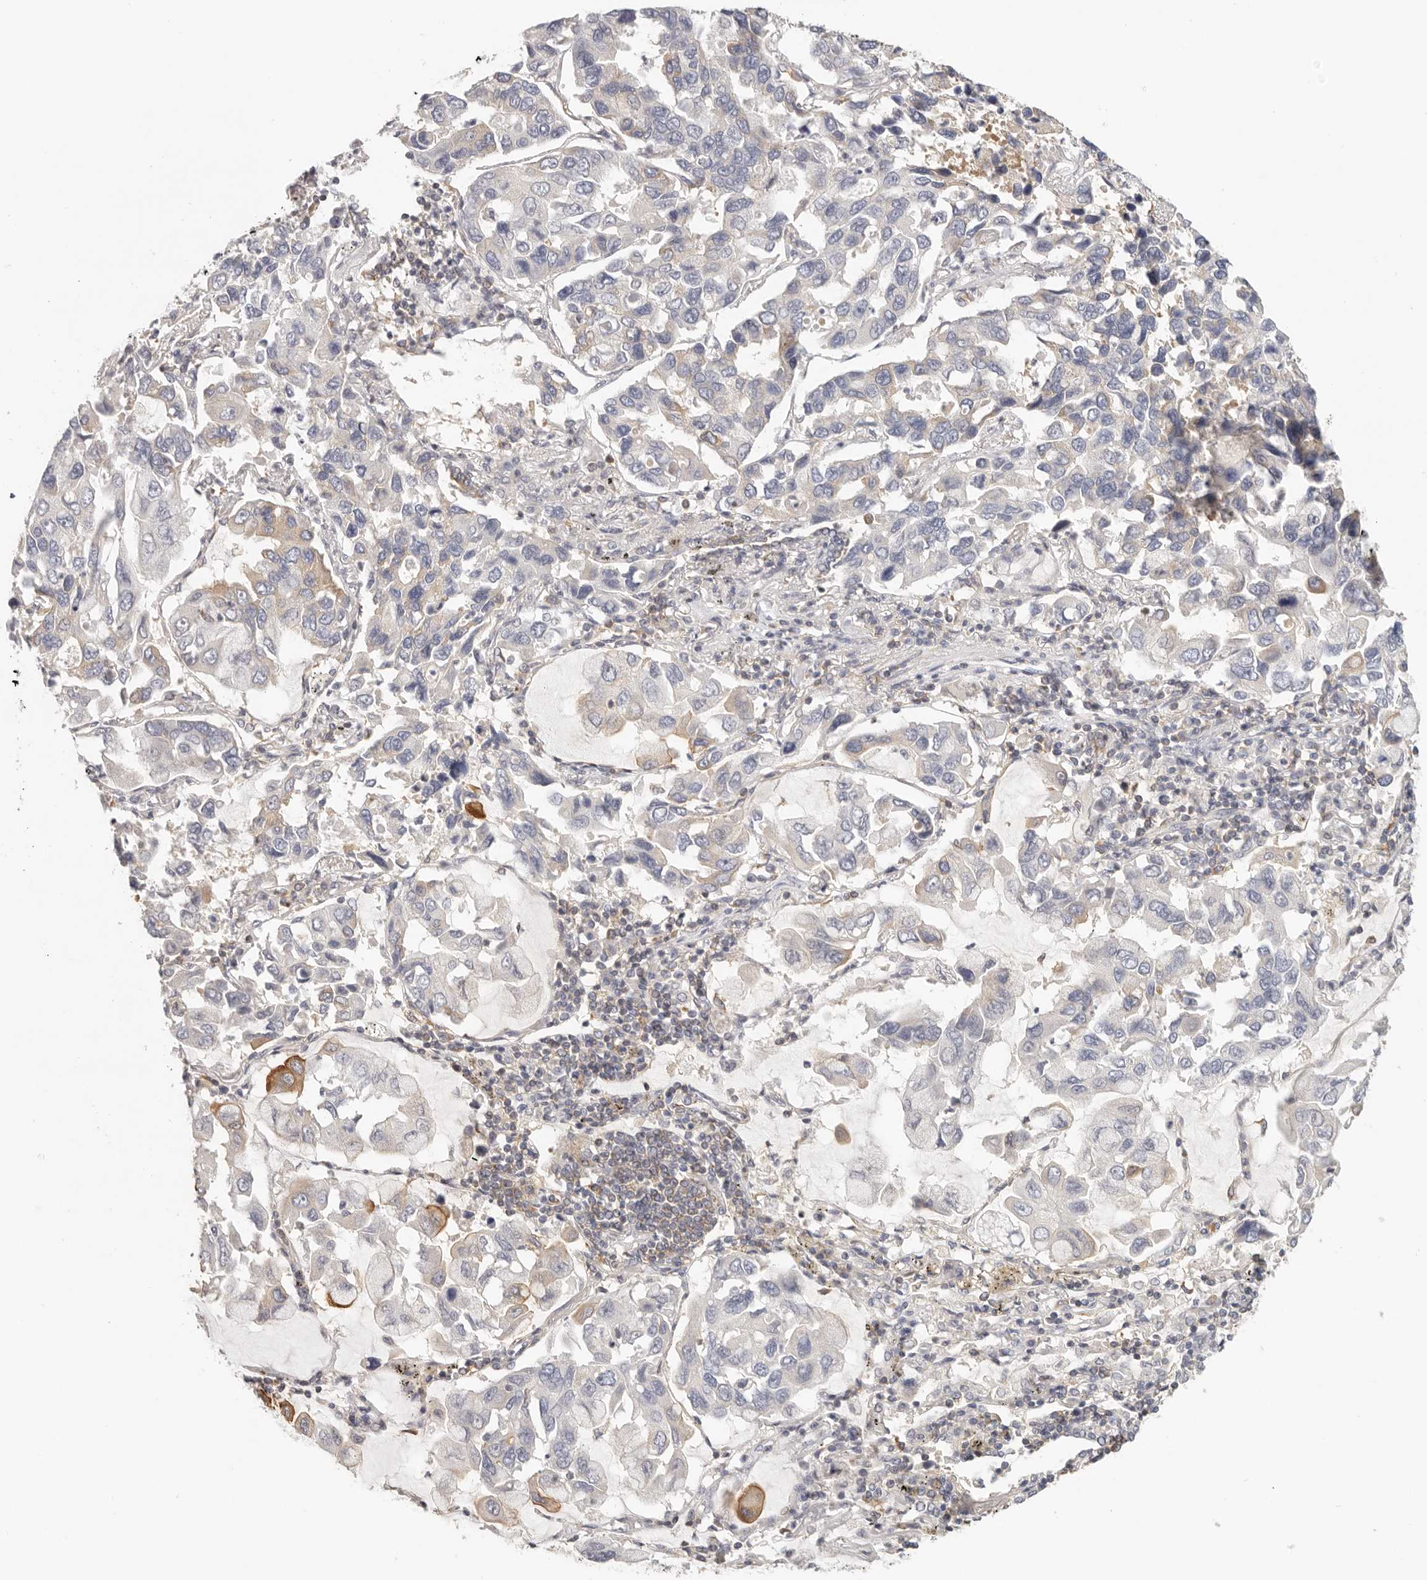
{"staining": {"intensity": "moderate", "quantity": "<25%", "location": "cytoplasmic/membranous"}, "tissue": "lung cancer", "cell_type": "Tumor cells", "image_type": "cancer", "snomed": [{"axis": "morphology", "description": "Adenocarcinoma, NOS"}, {"axis": "topography", "description": "Lung"}], "caption": "Lung adenocarcinoma stained for a protein demonstrates moderate cytoplasmic/membranous positivity in tumor cells.", "gene": "ANXA9", "patient": {"sex": "male", "age": 64}}